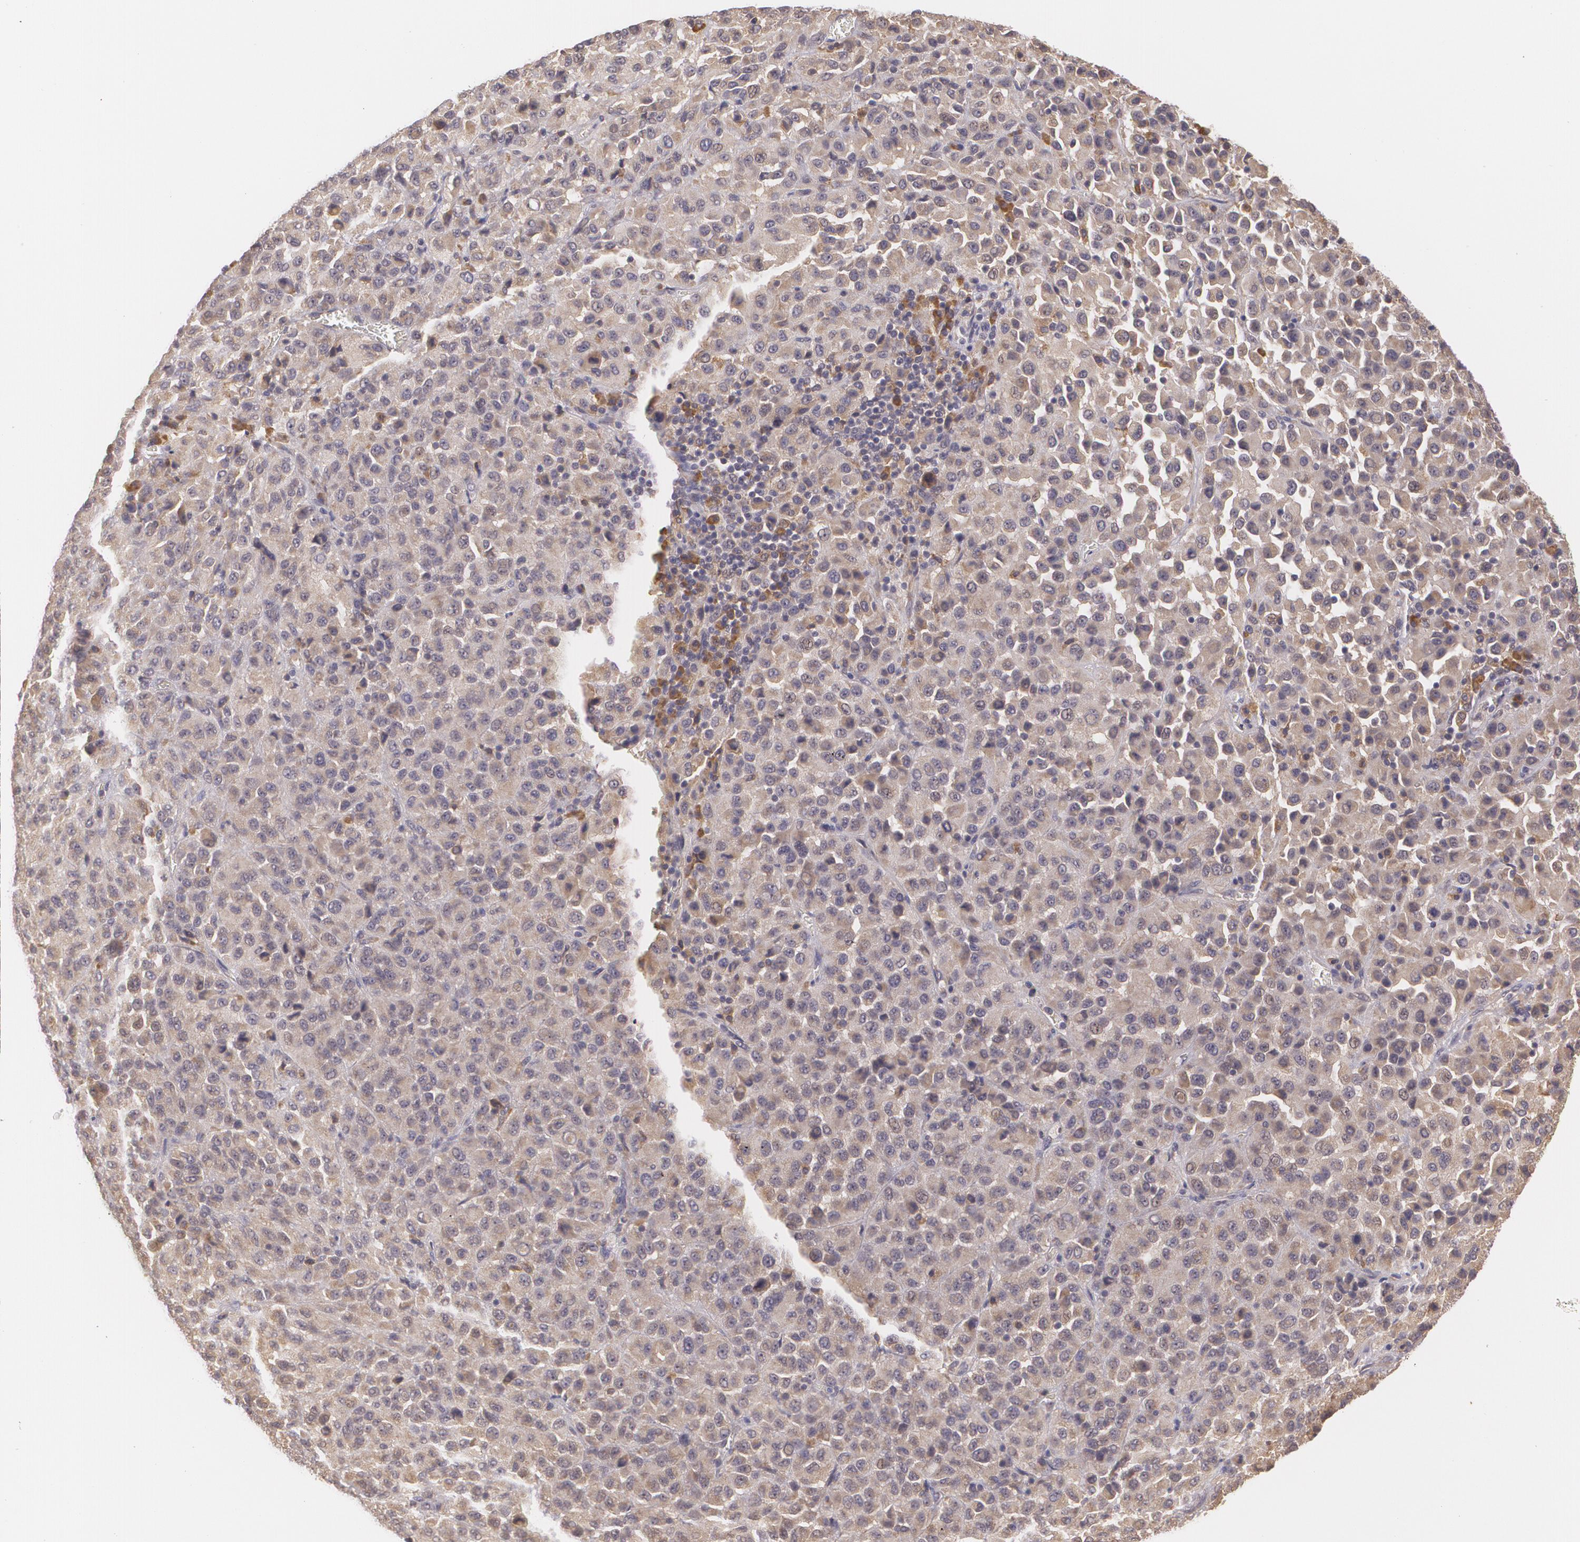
{"staining": {"intensity": "weak", "quantity": ">75%", "location": "cytoplasmic/membranous"}, "tissue": "melanoma", "cell_type": "Tumor cells", "image_type": "cancer", "snomed": [{"axis": "morphology", "description": "Malignant melanoma, Metastatic site"}, {"axis": "topography", "description": "Lung"}], "caption": "Protein expression analysis of malignant melanoma (metastatic site) reveals weak cytoplasmic/membranous positivity in about >75% of tumor cells.", "gene": "CCL17", "patient": {"sex": "male", "age": 64}}